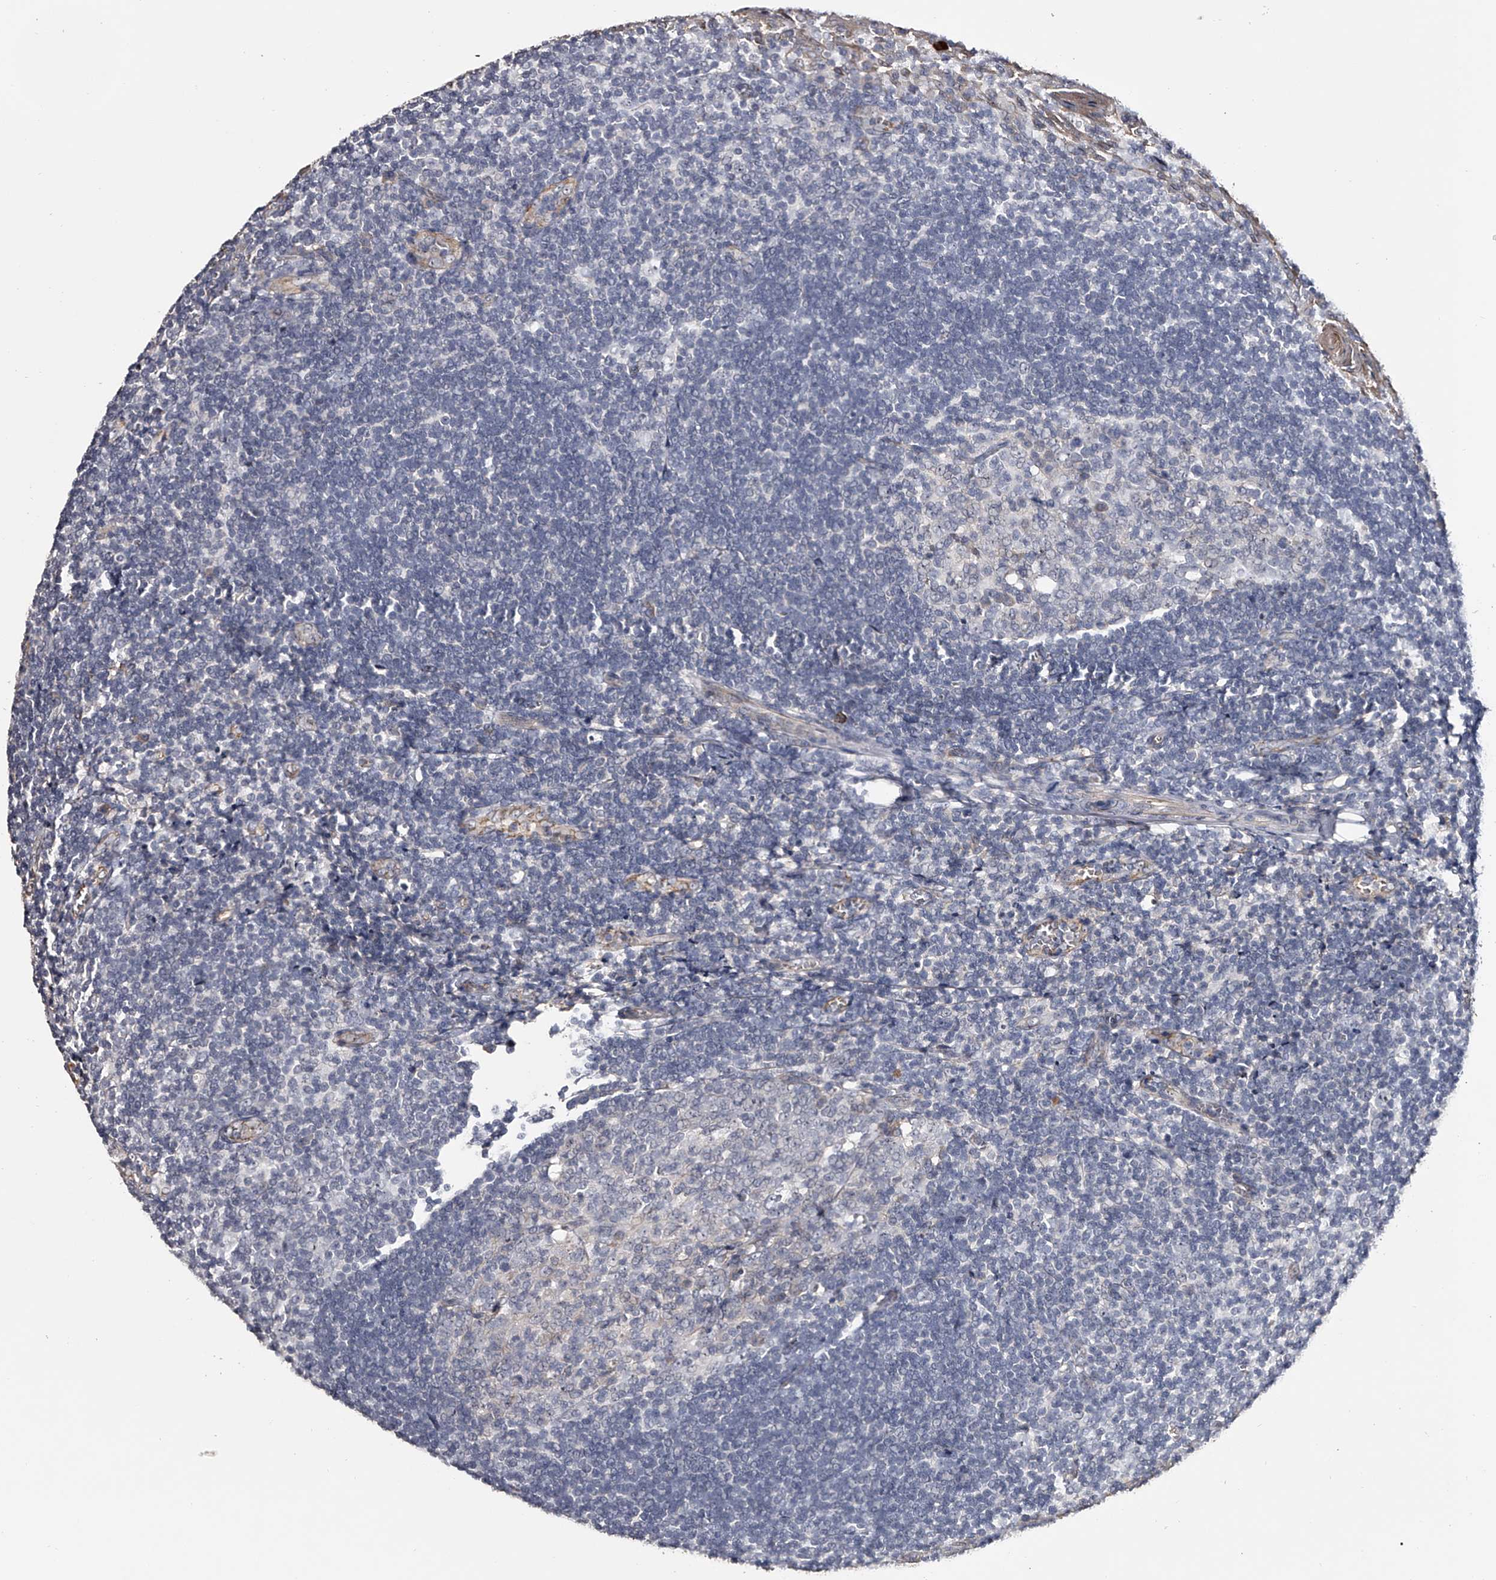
{"staining": {"intensity": "negative", "quantity": "none", "location": "none"}, "tissue": "tonsil", "cell_type": "Germinal center cells", "image_type": "normal", "snomed": [{"axis": "morphology", "description": "Normal tissue, NOS"}, {"axis": "topography", "description": "Tonsil"}], "caption": "High power microscopy micrograph of an IHC micrograph of normal tonsil, revealing no significant positivity in germinal center cells.", "gene": "MDN1", "patient": {"sex": "male", "age": 27}}